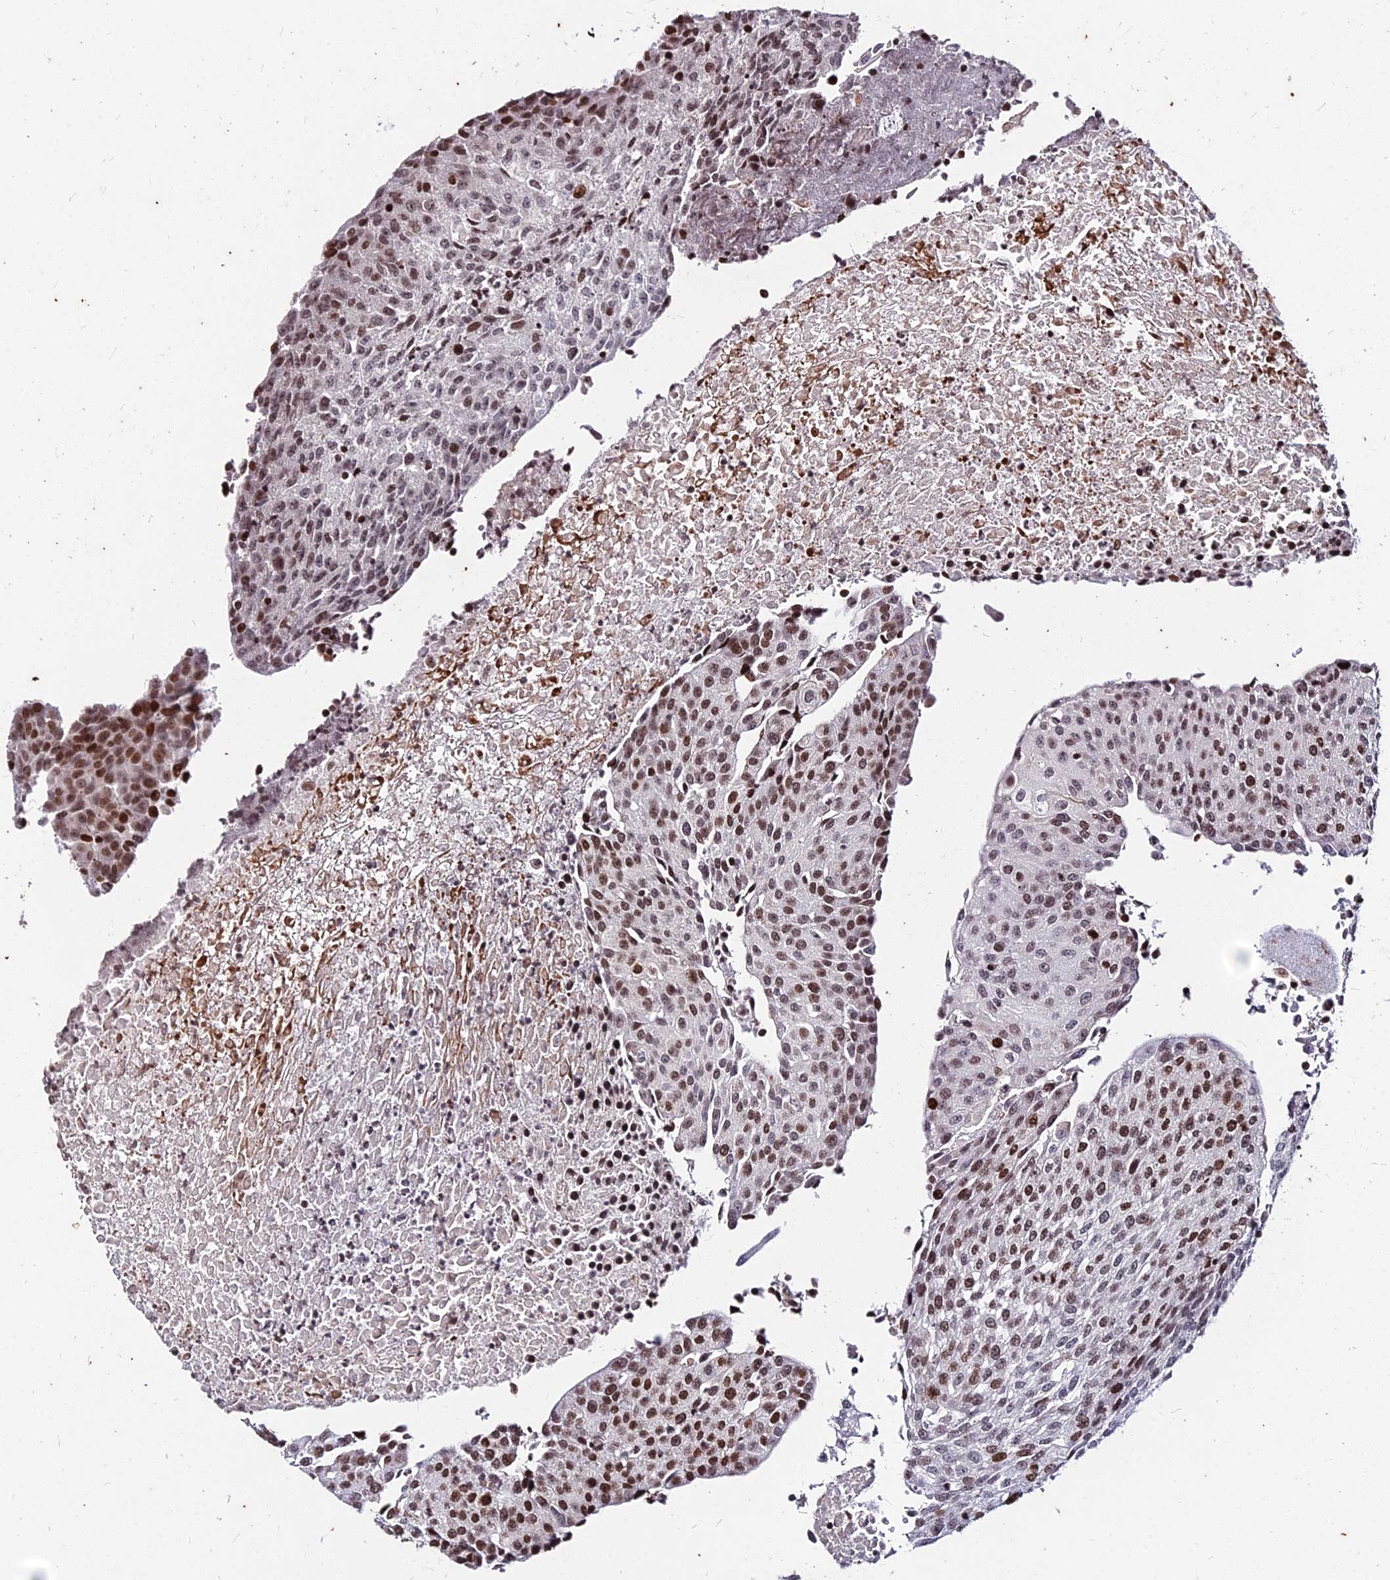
{"staining": {"intensity": "moderate", "quantity": ">75%", "location": "nuclear"}, "tissue": "urothelial cancer", "cell_type": "Tumor cells", "image_type": "cancer", "snomed": [{"axis": "morphology", "description": "Urothelial carcinoma, High grade"}, {"axis": "topography", "description": "Urinary bladder"}], "caption": "Human urothelial cancer stained for a protein (brown) demonstrates moderate nuclear positive expression in about >75% of tumor cells.", "gene": "NYAP2", "patient": {"sex": "female", "age": 85}}